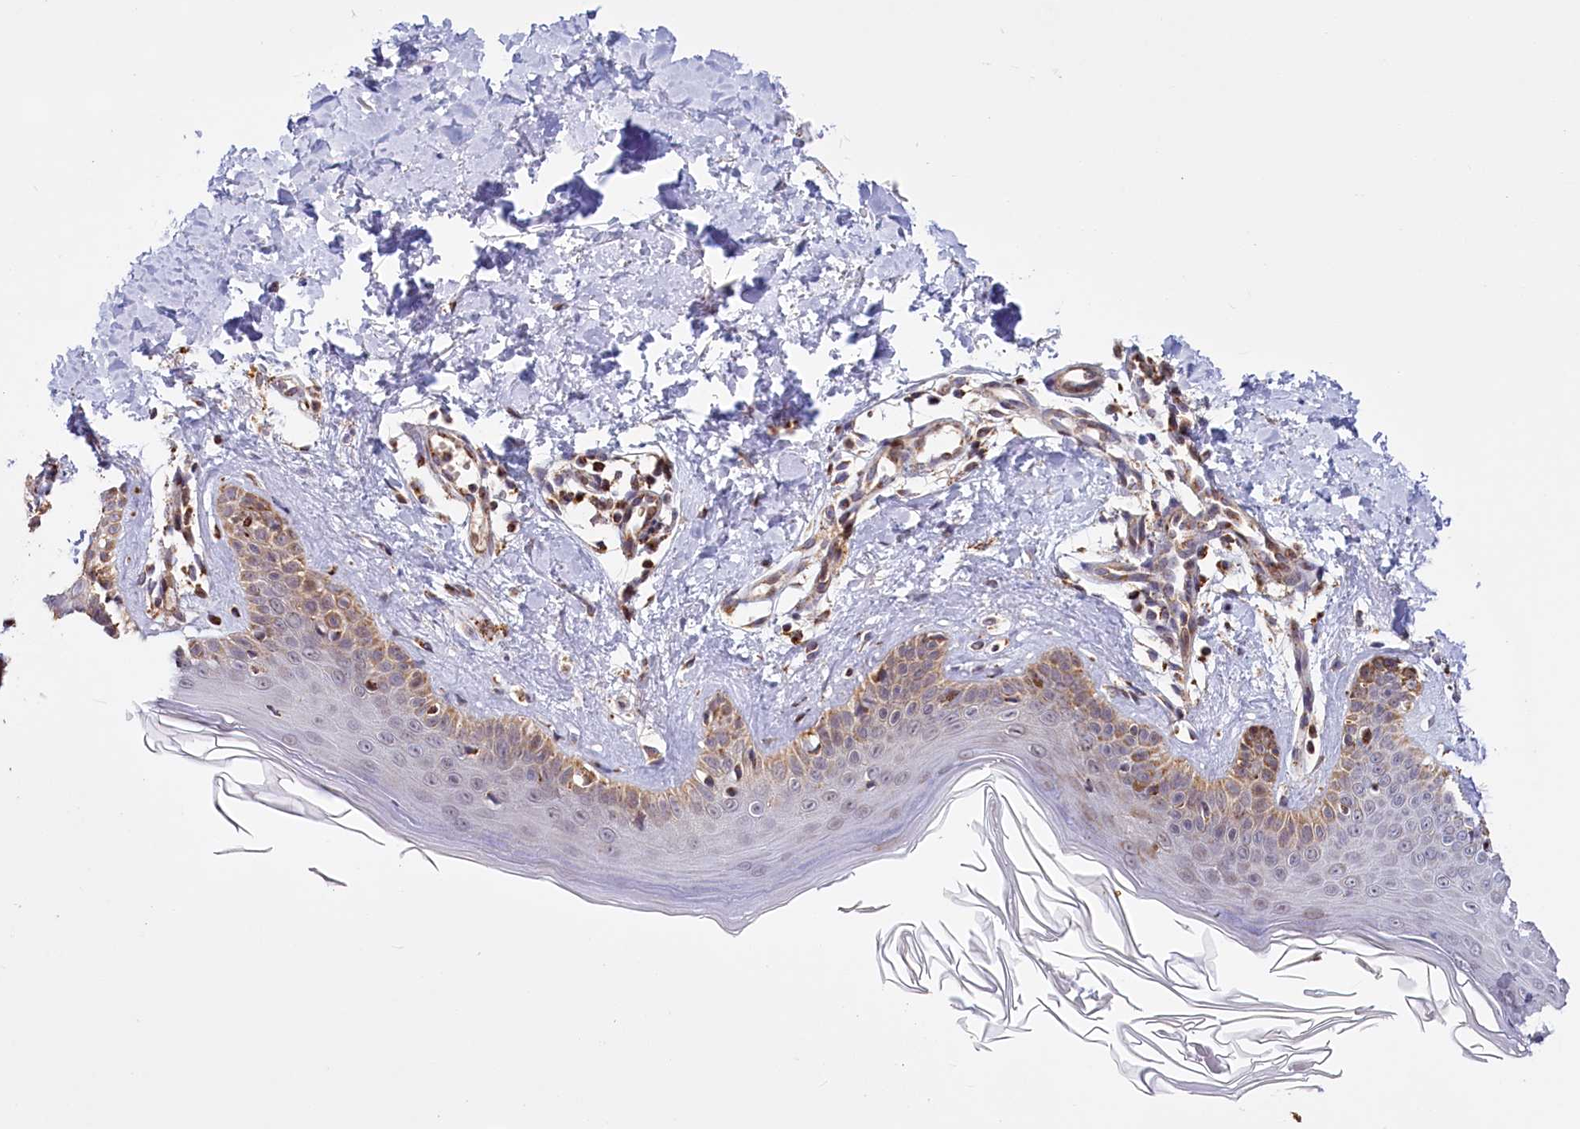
{"staining": {"intensity": "moderate", "quantity": ">75%", "location": "cytoplasmic/membranous"}, "tissue": "skin", "cell_type": "Fibroblasts", "image_type": "normal", "snomed": [{"axis": "morphology", "description": "Normal tissue, NOS"}, {"axis": "topography", "description": "Skin"}], "caption": "Immunohistochemical staining of normal human skin displays moderate cytoplasmic/membranous protein positivity in about >75% of fibroblasts. (DAB (3,3'-diaminobenzidine) = brown stain, brightfield microscopy at high magnification).", "gene": "DYNC2H1", "patient": {"sex": "male", "age": 52}}